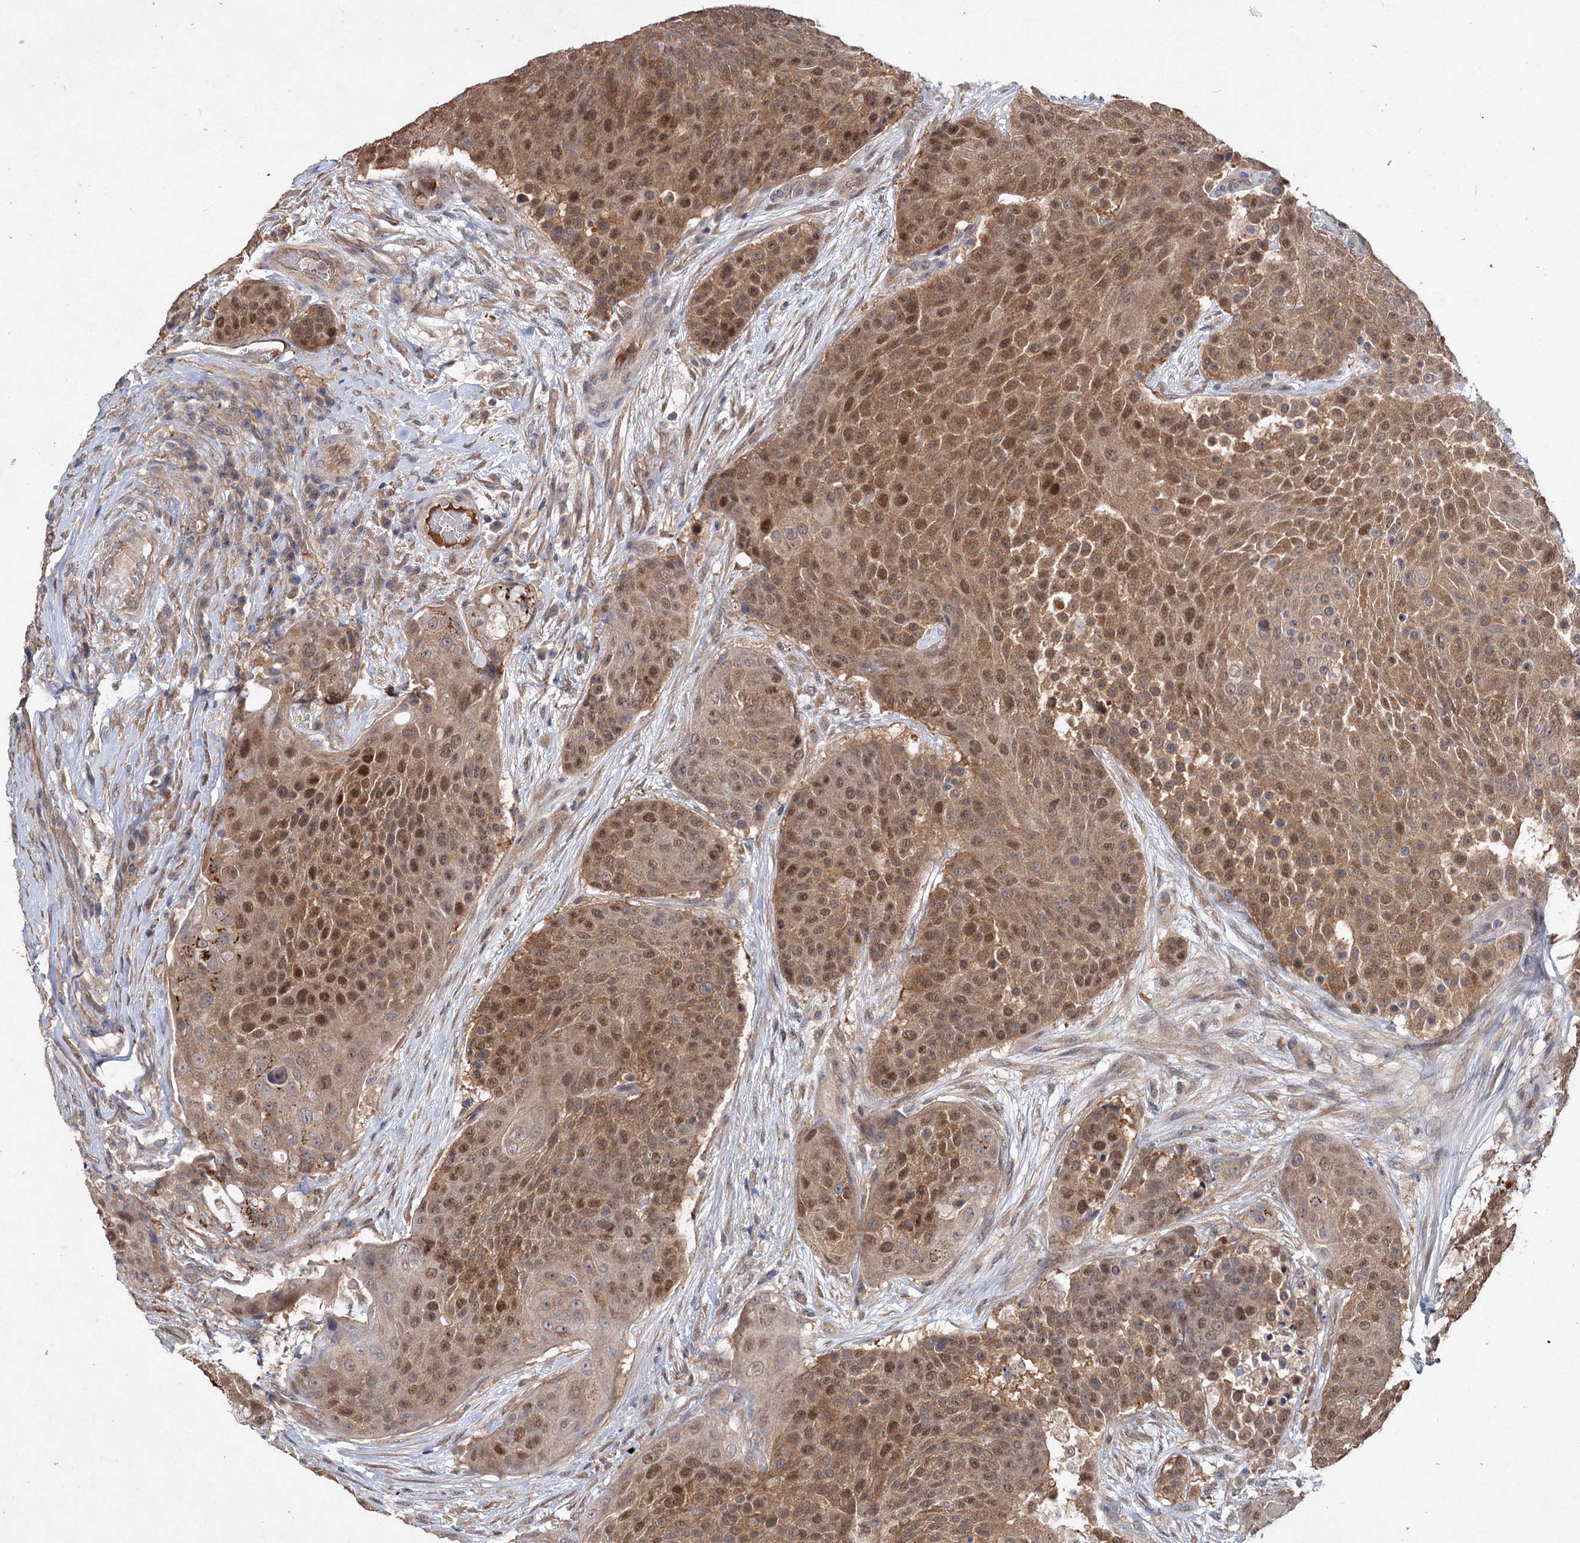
{"staining": {"intensity": "moderate", "quantity": ">75%", "location": "cytoplasmic/membranous,nuclear"}, "tissue": "urothelial cancer", "cell_type": "Tumor cells", "image_type": "cancer", "snomed": [{"axis": "morphology", "description": "Urothelial carcinoma, High grade"}, {"axis": "topography", "description": "Urinary bladder"}], "caption": "This micrograph displays immunohistochemistry staining of human urothelial cancer, with medium moderate cytoplasmic/membranous and nuclear staining in approximately >75% of tumor cells.", "gene": "NUDCD2", "patient": {"sex": "female", "age": 63}}